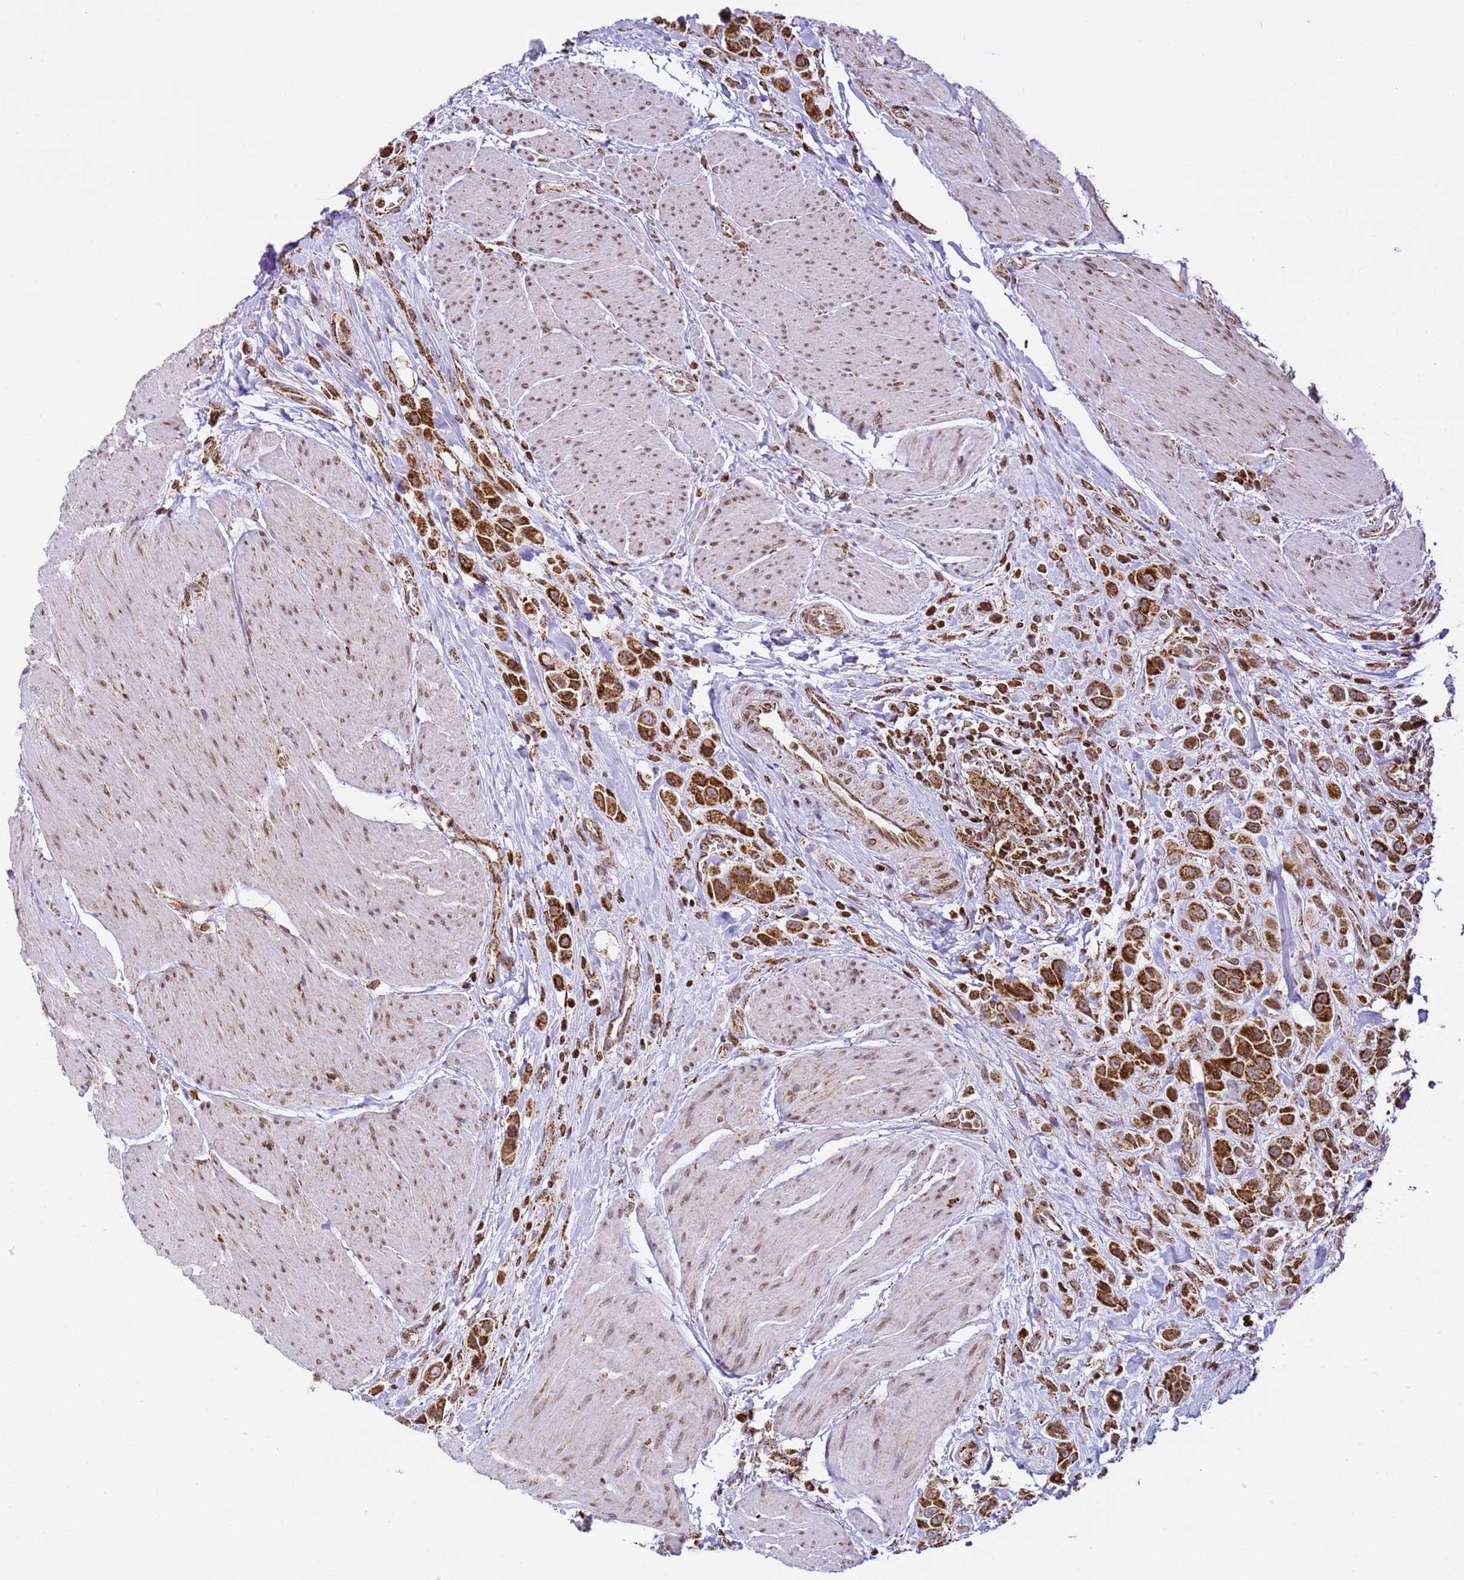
{"staining": {"intensity": "strong", "quantity": ">75%", "location": "cytoplasmic/membranous"}, "tissue": "urothelial cancer", "cell_type": "Tumor cells", "image_type": "cancer", "snomed": [{"axis": "morphology", "description": "Urothelial carcinoma, High grade"}, {"axis": "topography", "description": "Urinary bladder"}], "caption": "DAB (3,3'-diaminobenzidine) immunohistochemical staining of urothelial carcinoma (high-grade) displays strong cytoplasmic/membranous protein positivity in about >75% of tumor cells. (Brightfield microscopy of DAB IHC at high magnification).", "gene": "HSPE1", "patient": {"sex": "male", "age": 50}}